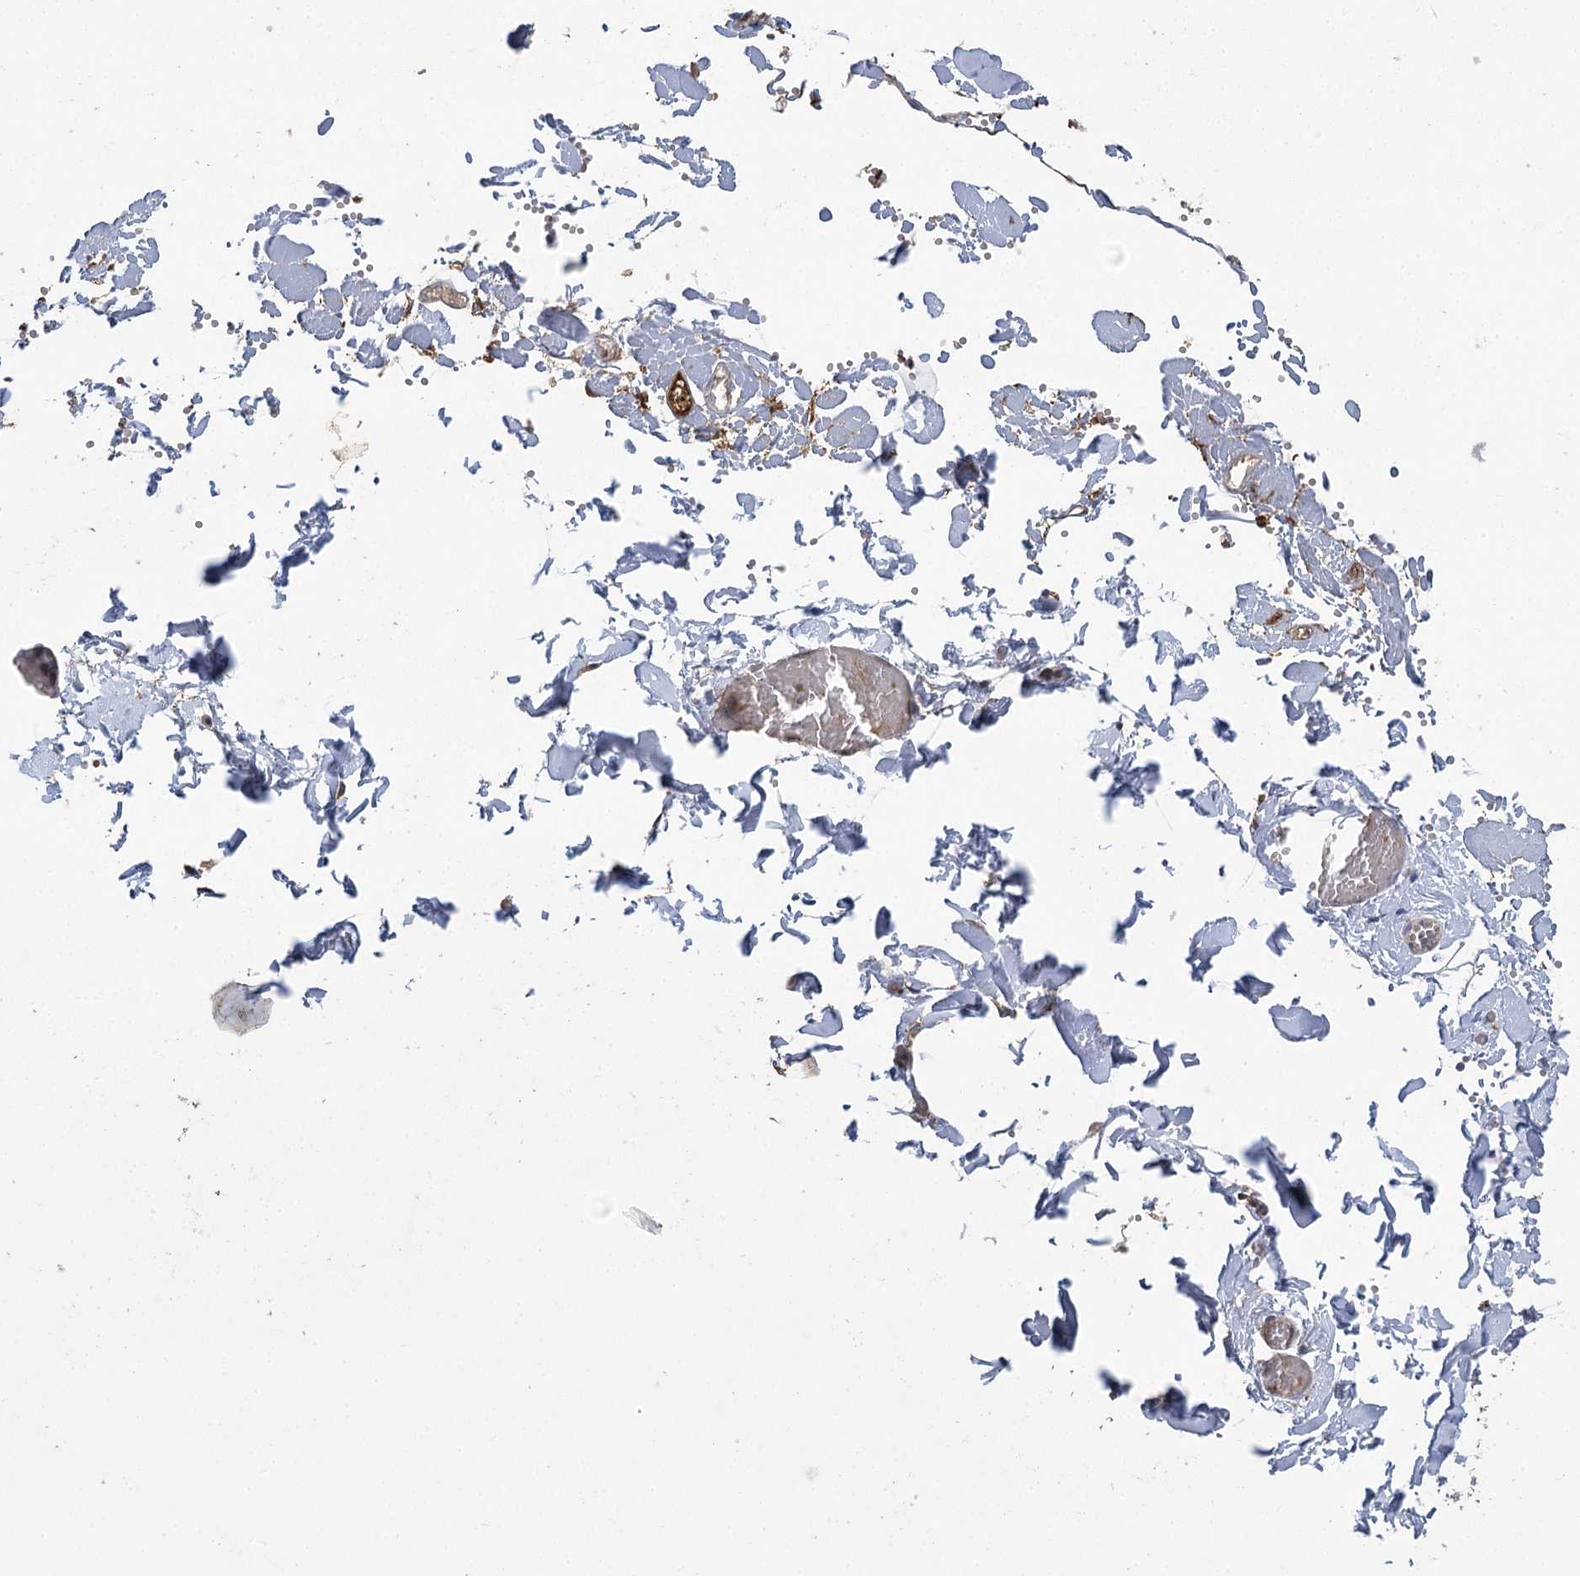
{"staining": {"intensity": "weak", "quantity": ">75%", "location": "cytoplasmic/membranous,nuclear"}, "tissue": "adipose tissue", "cell_type": "Adipocytes", "image_type": "normal", "snomed": [{"axis": "morphology", "description": "Normal tissue, NOS"}, {"axis": "topography", "description": "Gallbladder"}, {"axis": "topography", "description": "Peripheral nerve tissue"}], "caption": "High-magnification brightfield microscopy of unremarkable adipose tissue stained with DAB (3,3'-diaminobenzidine) (brown) and counterstained with hematoxylin (blue). adipocytes exhibit weak cytoplasmic/membranous,nuclear staining is identified in about>75% of cells. (DAB = brown stain, brightfield microscopy at high magnification).", "gene": "C12orf4", "patient": {"sex": "male", "age": 38}}